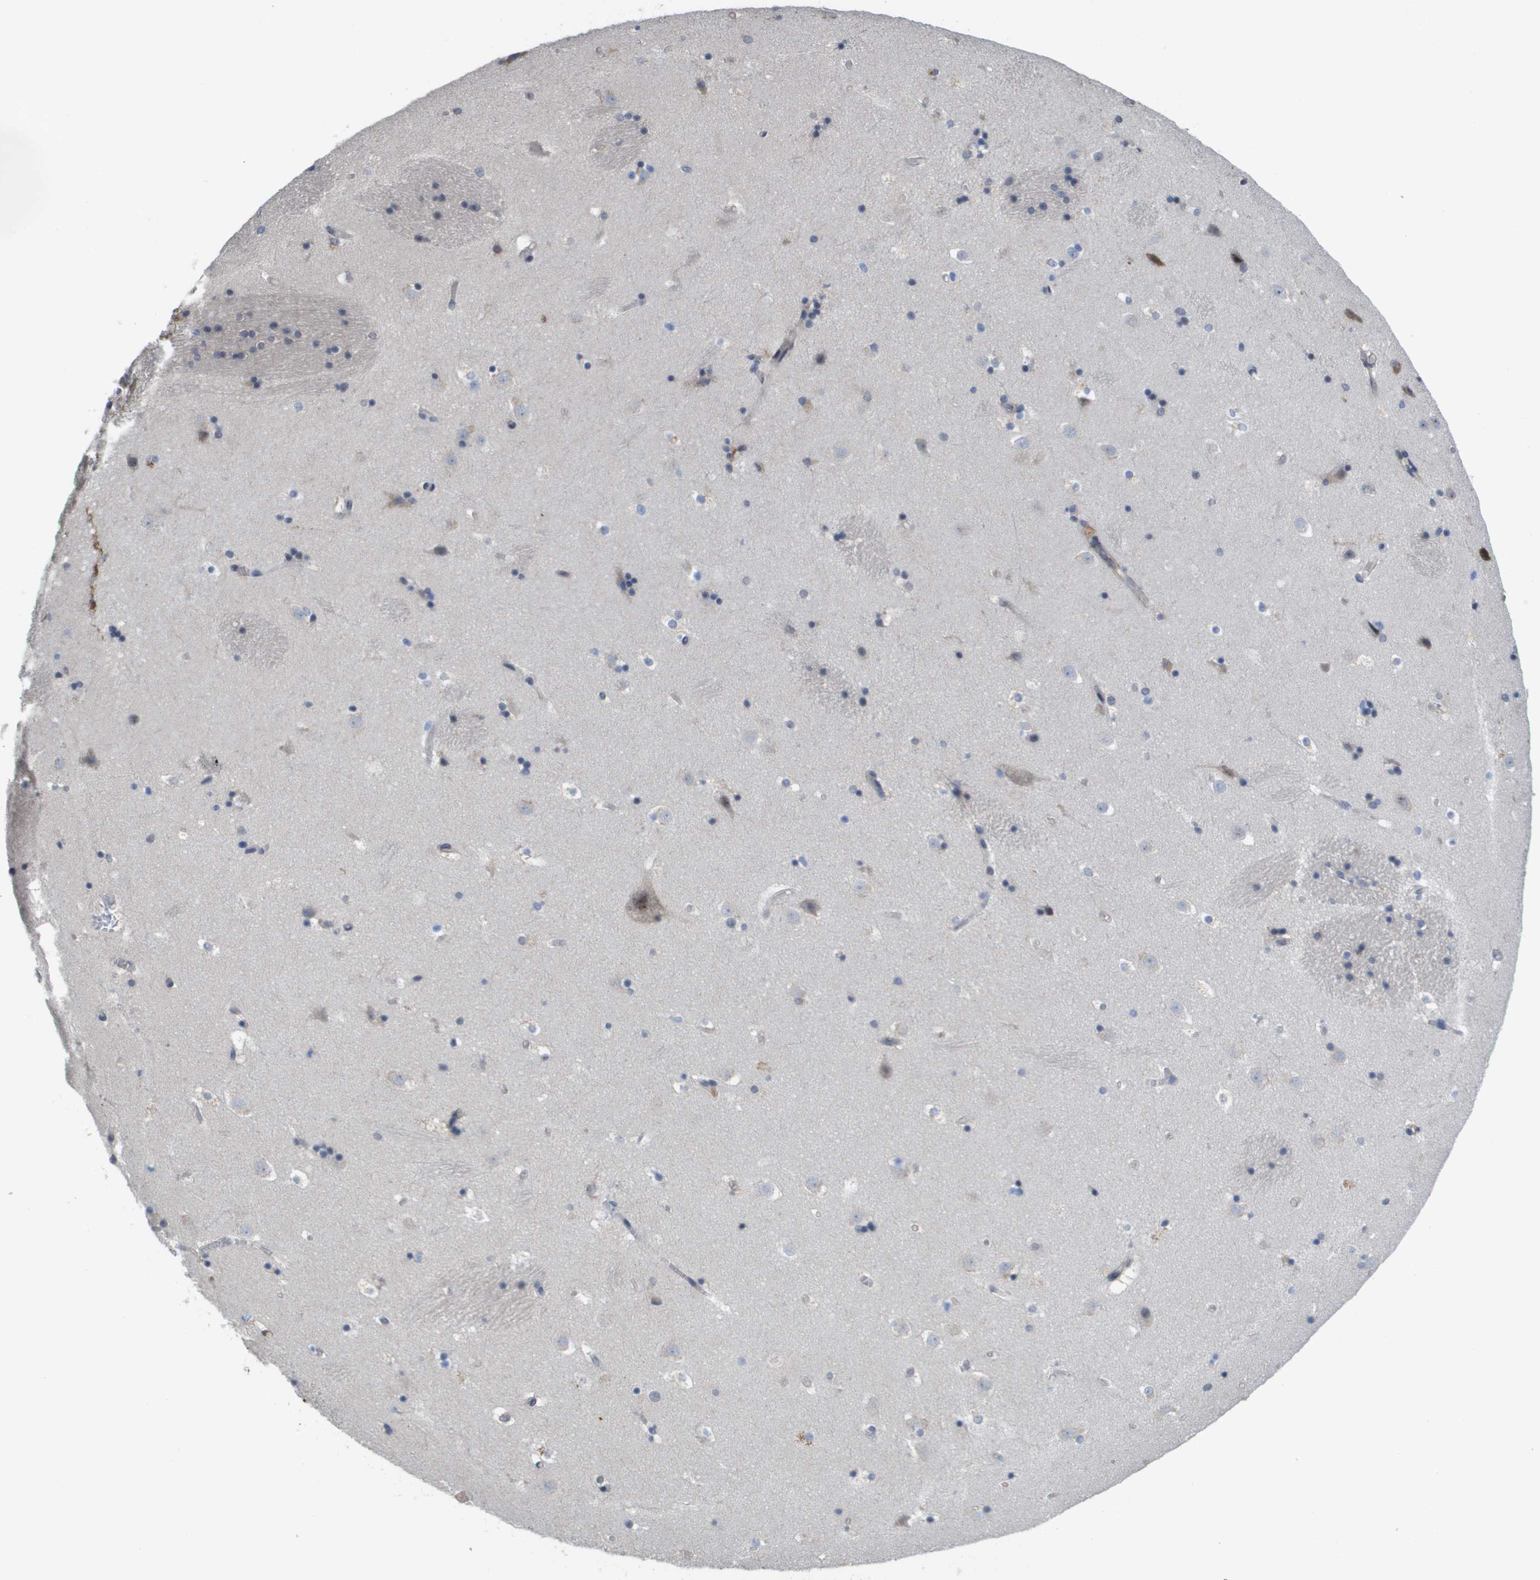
{"staining": {"intensity": "negative", "quantity": "none", "location": "none"}, "tissue": "caudate", "cell_type": "Glial cells", "image_type": "normal", "snomed": [{"axis": "morphology", "description": "Normal tissue, NOS"}, {"axis": "topography", "description": "Lateral ventricle wall"}], "caption": "This is an immunohistochemistry (IHC) histopathology image of benign human caudate. There is no expression in glial cells.", "gene": "RNF112", "patient": {"sex": "male", "age": 45}}